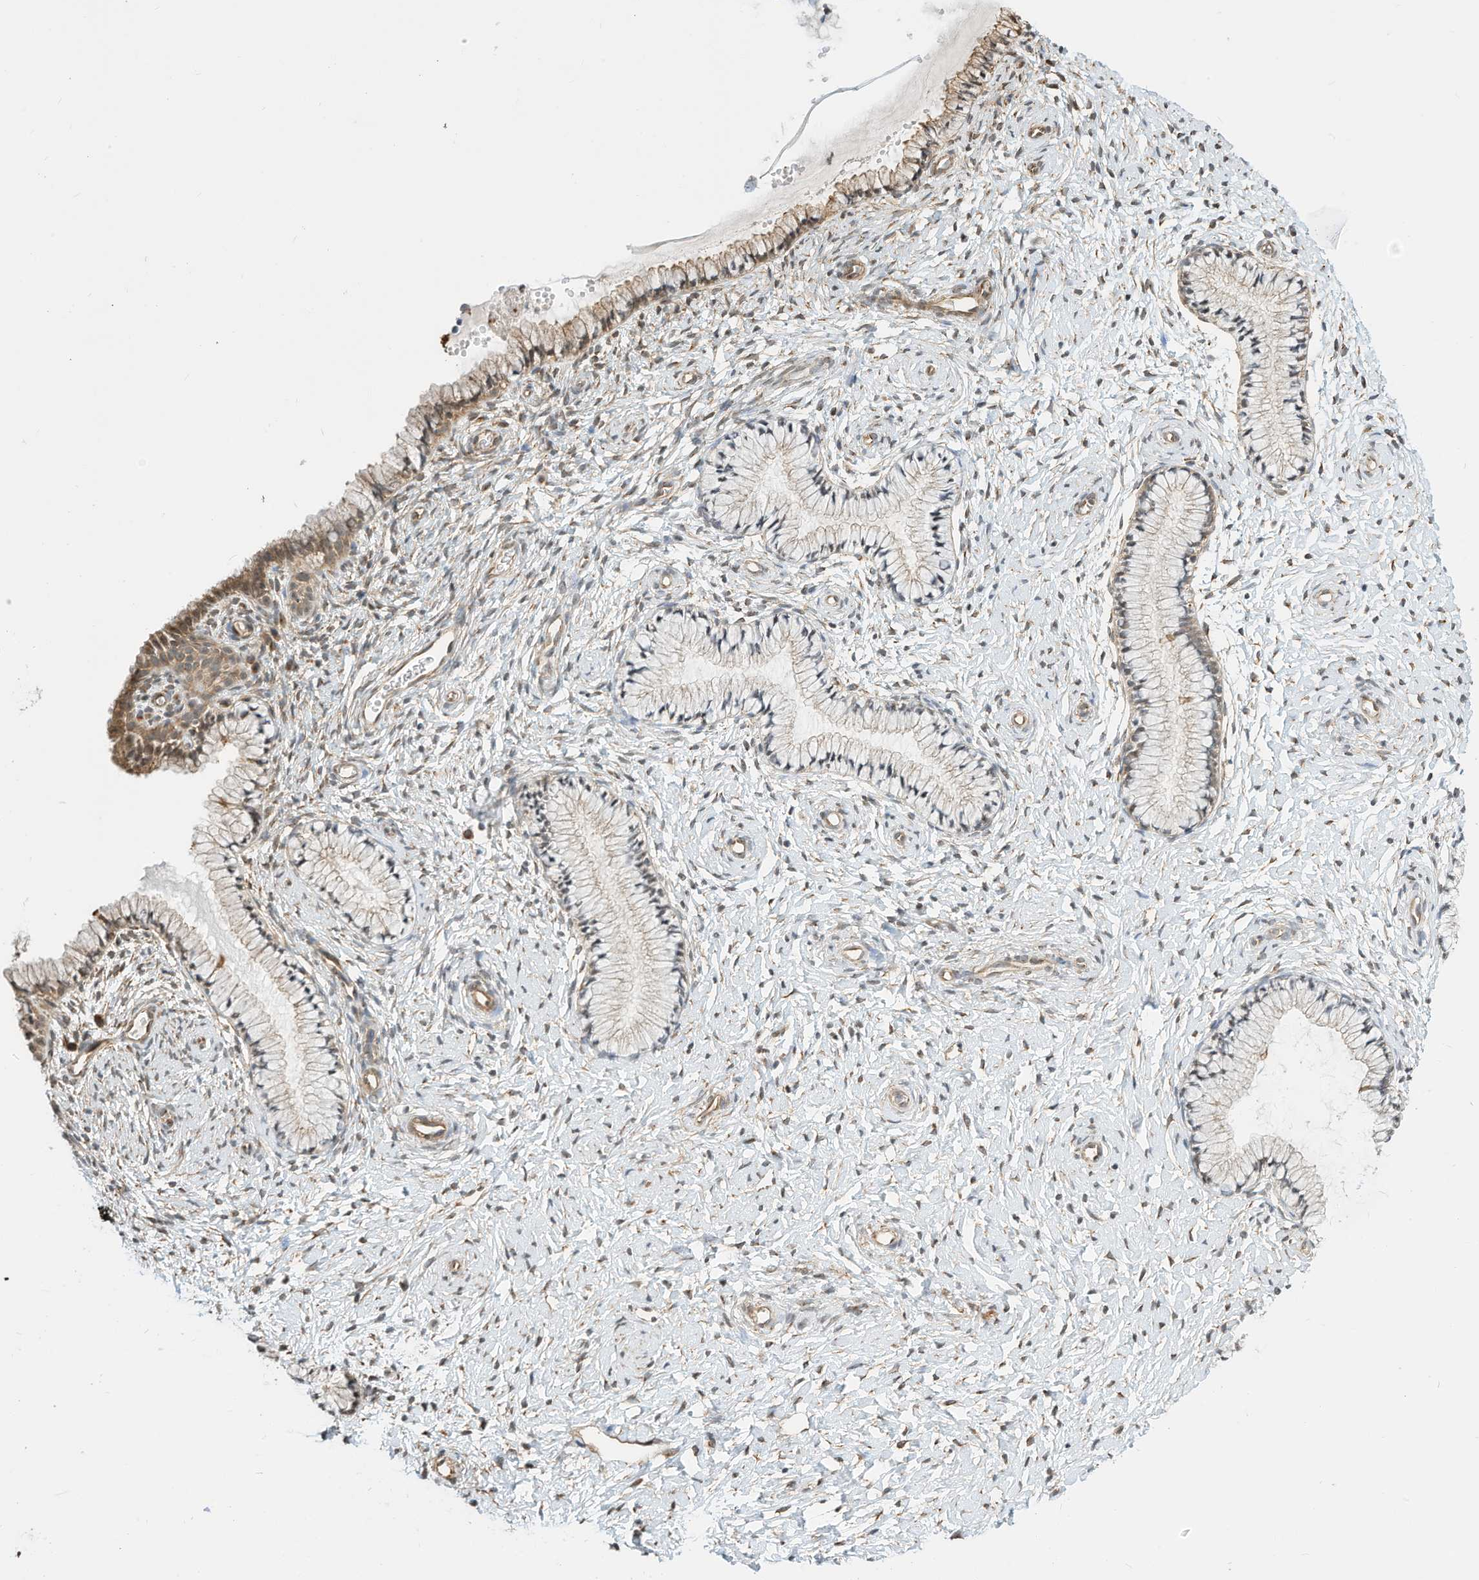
{"staining": {"intensity": "weak", "quantity": "25%-75%", "location": "cytoplasmic/membranous"}, "tissue": "cervix", "cell_type": "Glandular cells", "image_type": "normal", "snomed": [{"axis": "morphology", "description": "Normal tissue, NOS"}, {"axis": "topography", "description": "Cervix"}], "caption": "The photomicrograph demonstrates a brown stain indicating the presence of a protein in the cytoplasmic/membranous of glandular cells in cervix. (IHC, brightfield microscopy, high magnification).", "gene": "OFD1", "patient": {"sex": "female", "age": 33}}